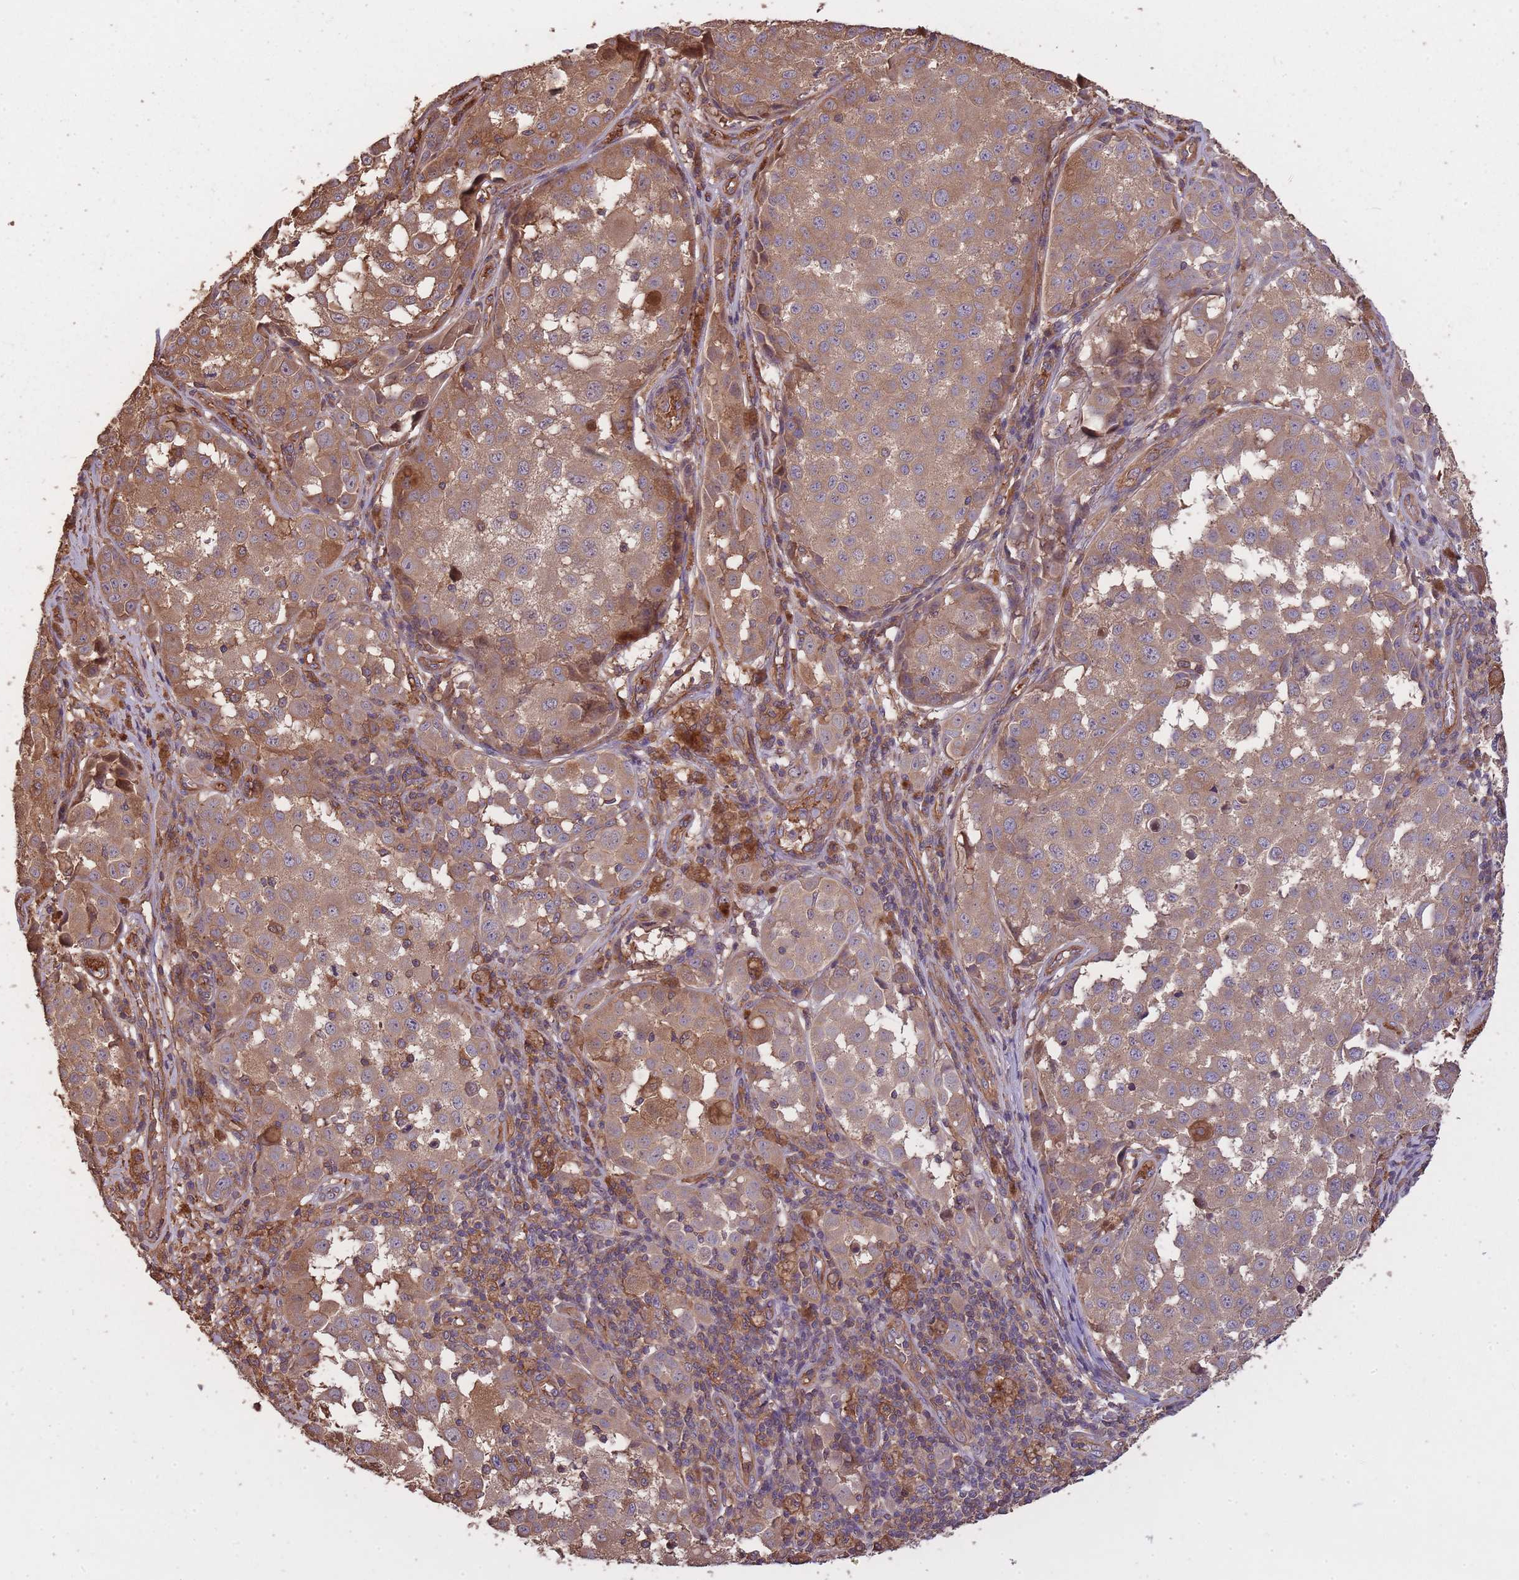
{"staining": {"intensity": "moderate", "quantity": ">75%", "location": "cytoplasmic/membranous"}, "tissue": "melanoma", "cell_type": "Tumor cells", "image_type": "cancer", "snomed": [{"axis": "morphology", "description": "Malignant melanoma, NOS"}, {"axis": "topography", "description": "Skin"}], "caption": "An immunohistochemistry (IHC) photomicrograph of tumor tissue is shown. Protein staining in brown labels moderate cytoplasmic/membranous positivity in melanoma within tumor cells. (DAB IHC with brightfield microscopy, high magnification).", "gene": "ARMH3", "patient": {"sex": "male", "age": 64}}